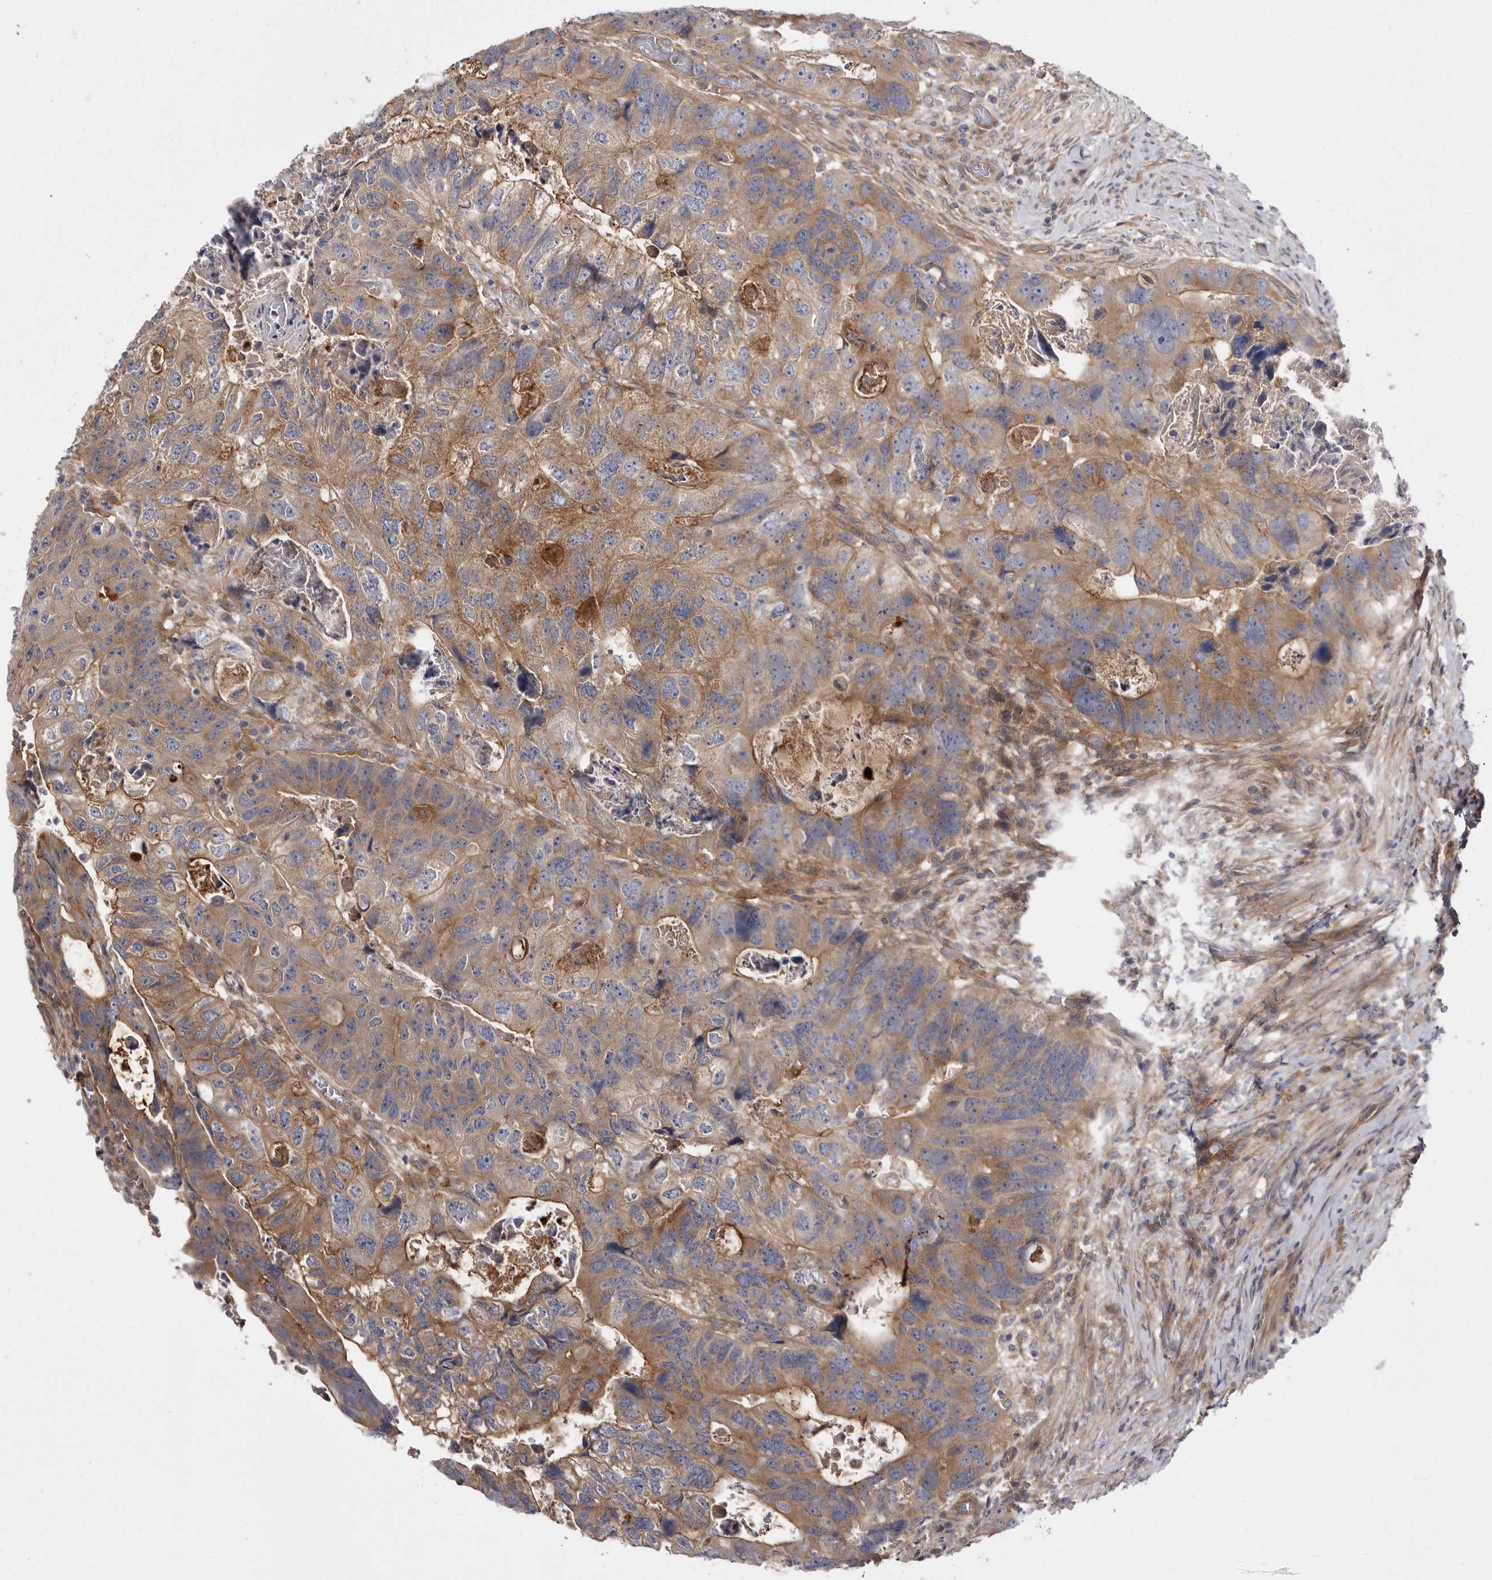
{"staining": {"intensity": "moderate", "quantity": "25%-75%", "location": "cytoplasmic/membranous"}, "tissue": "colorectal cancer", "cell_type": "Tumor cells", "image_type": "cancer", "snomed": [{"axis": "morphology", "description": "Adenocarcinoma, NOS"}, {"axis": "topography", "description": "Rectum"}], "caption": "DAB immunohistochemical staining of human adenocarcinoma (colorectal) demonstrates moderate cytoplasmic/membranous protein positivity in about 25%-75% of tumor cells.", "gene": "OSBPL9", "patient": {"sex": "male", "age": 59}}